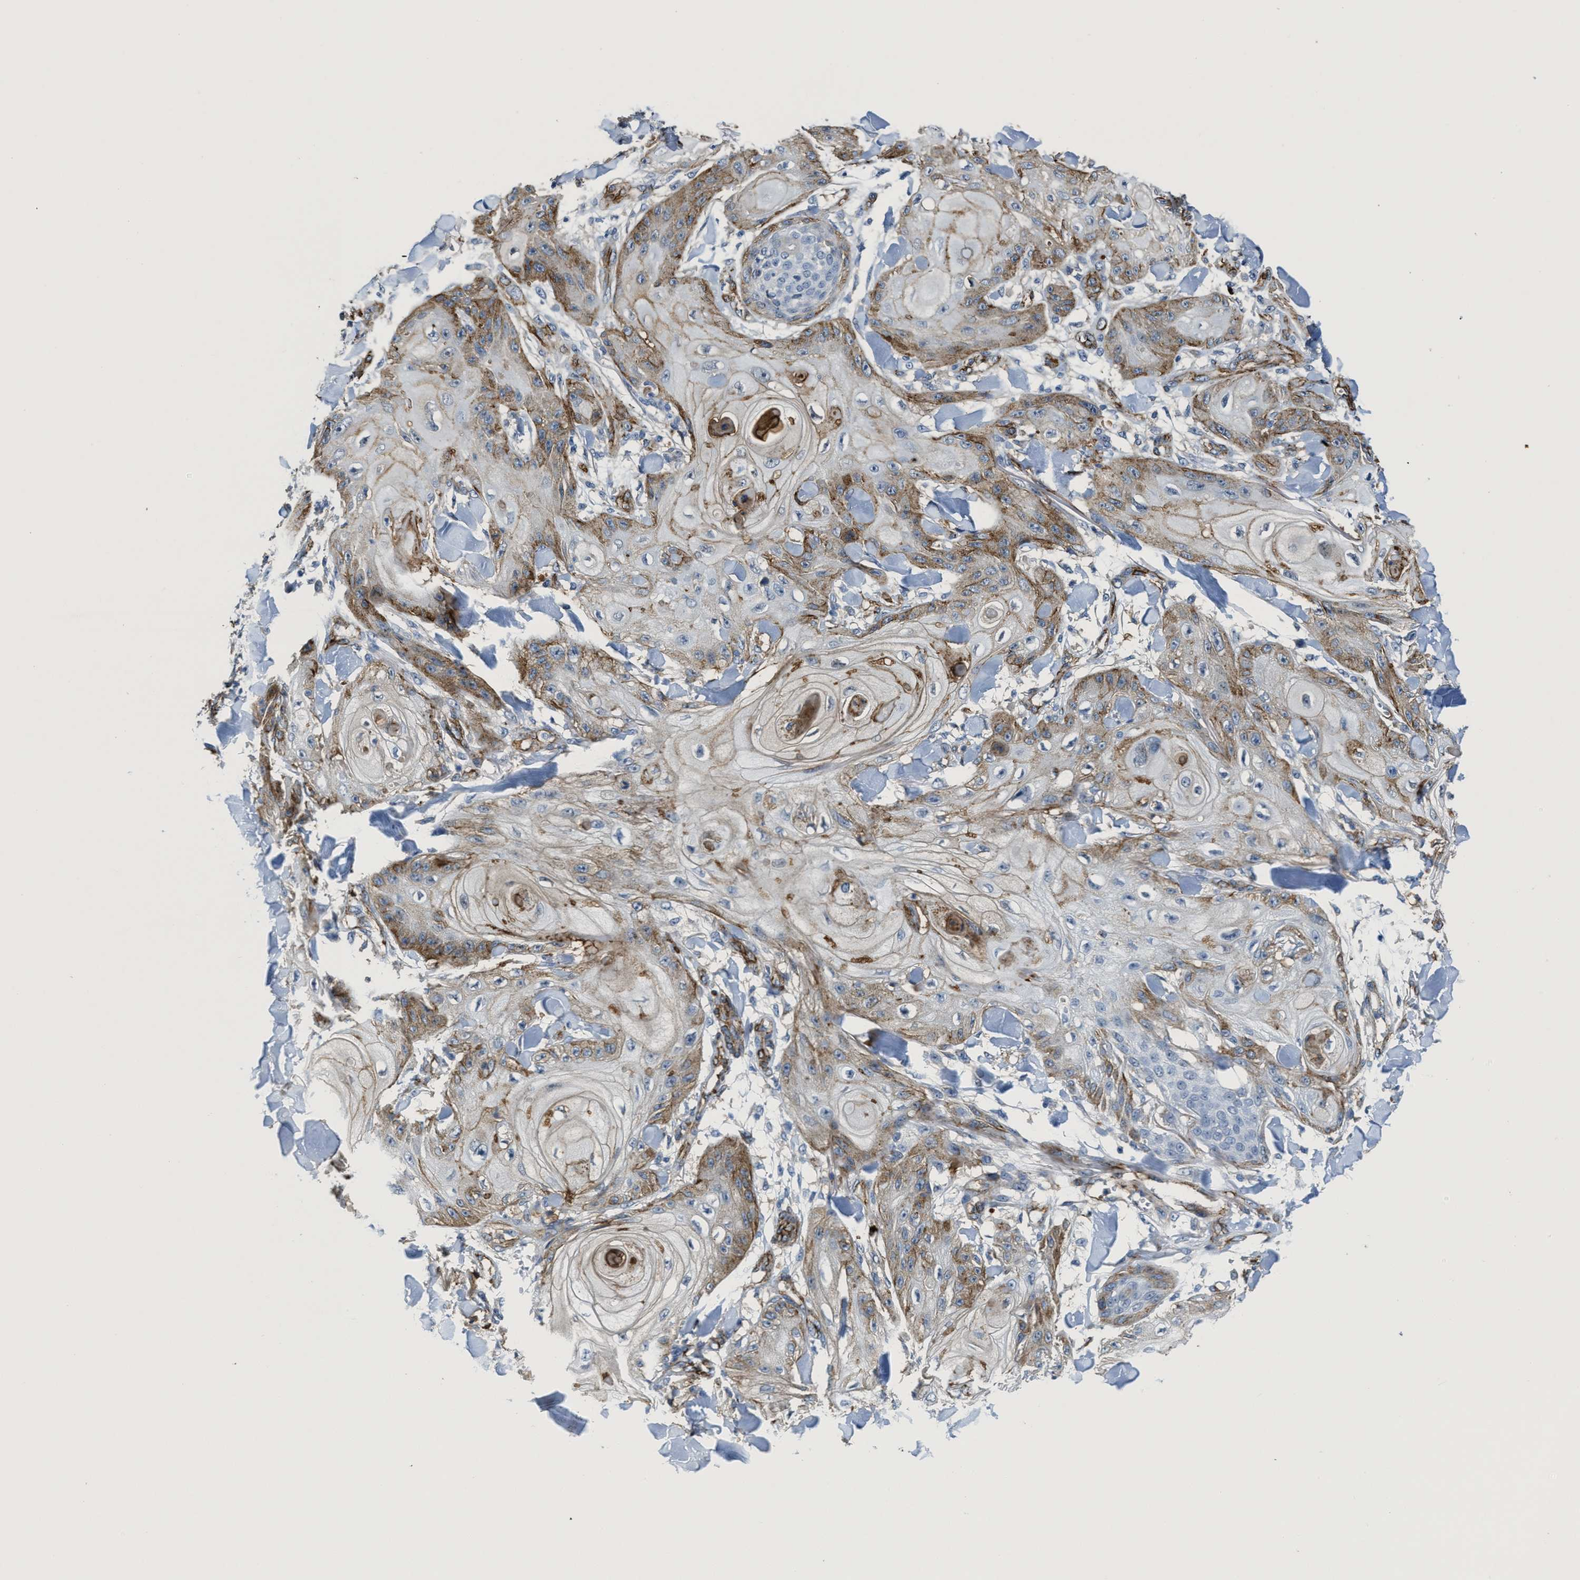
{"staining": {"intensity": "moderate", "quantity": "25%-75%", "location": "cytoplasmic/membranous"}, "tissue": "skin cancer", "cell_type": "Tumor cells", "image_type": "cancer", "snomed": [{"axis": "morphology", "description": "Squamous cell carcinoma, NOS"}, {"axis": "topography", "description": "Skin"}], "caption": "Immunohistochemistry (IHC) (DAB (3,3'-diaminobenzidine)) staining of human squamous cell carcinoma (skin) shows moderate cytoplasmic/membranous protein staining in about 25%-75% of tumor cells.", "gene": "NAB1", "patient": {"sex": "male", "age": 74}}